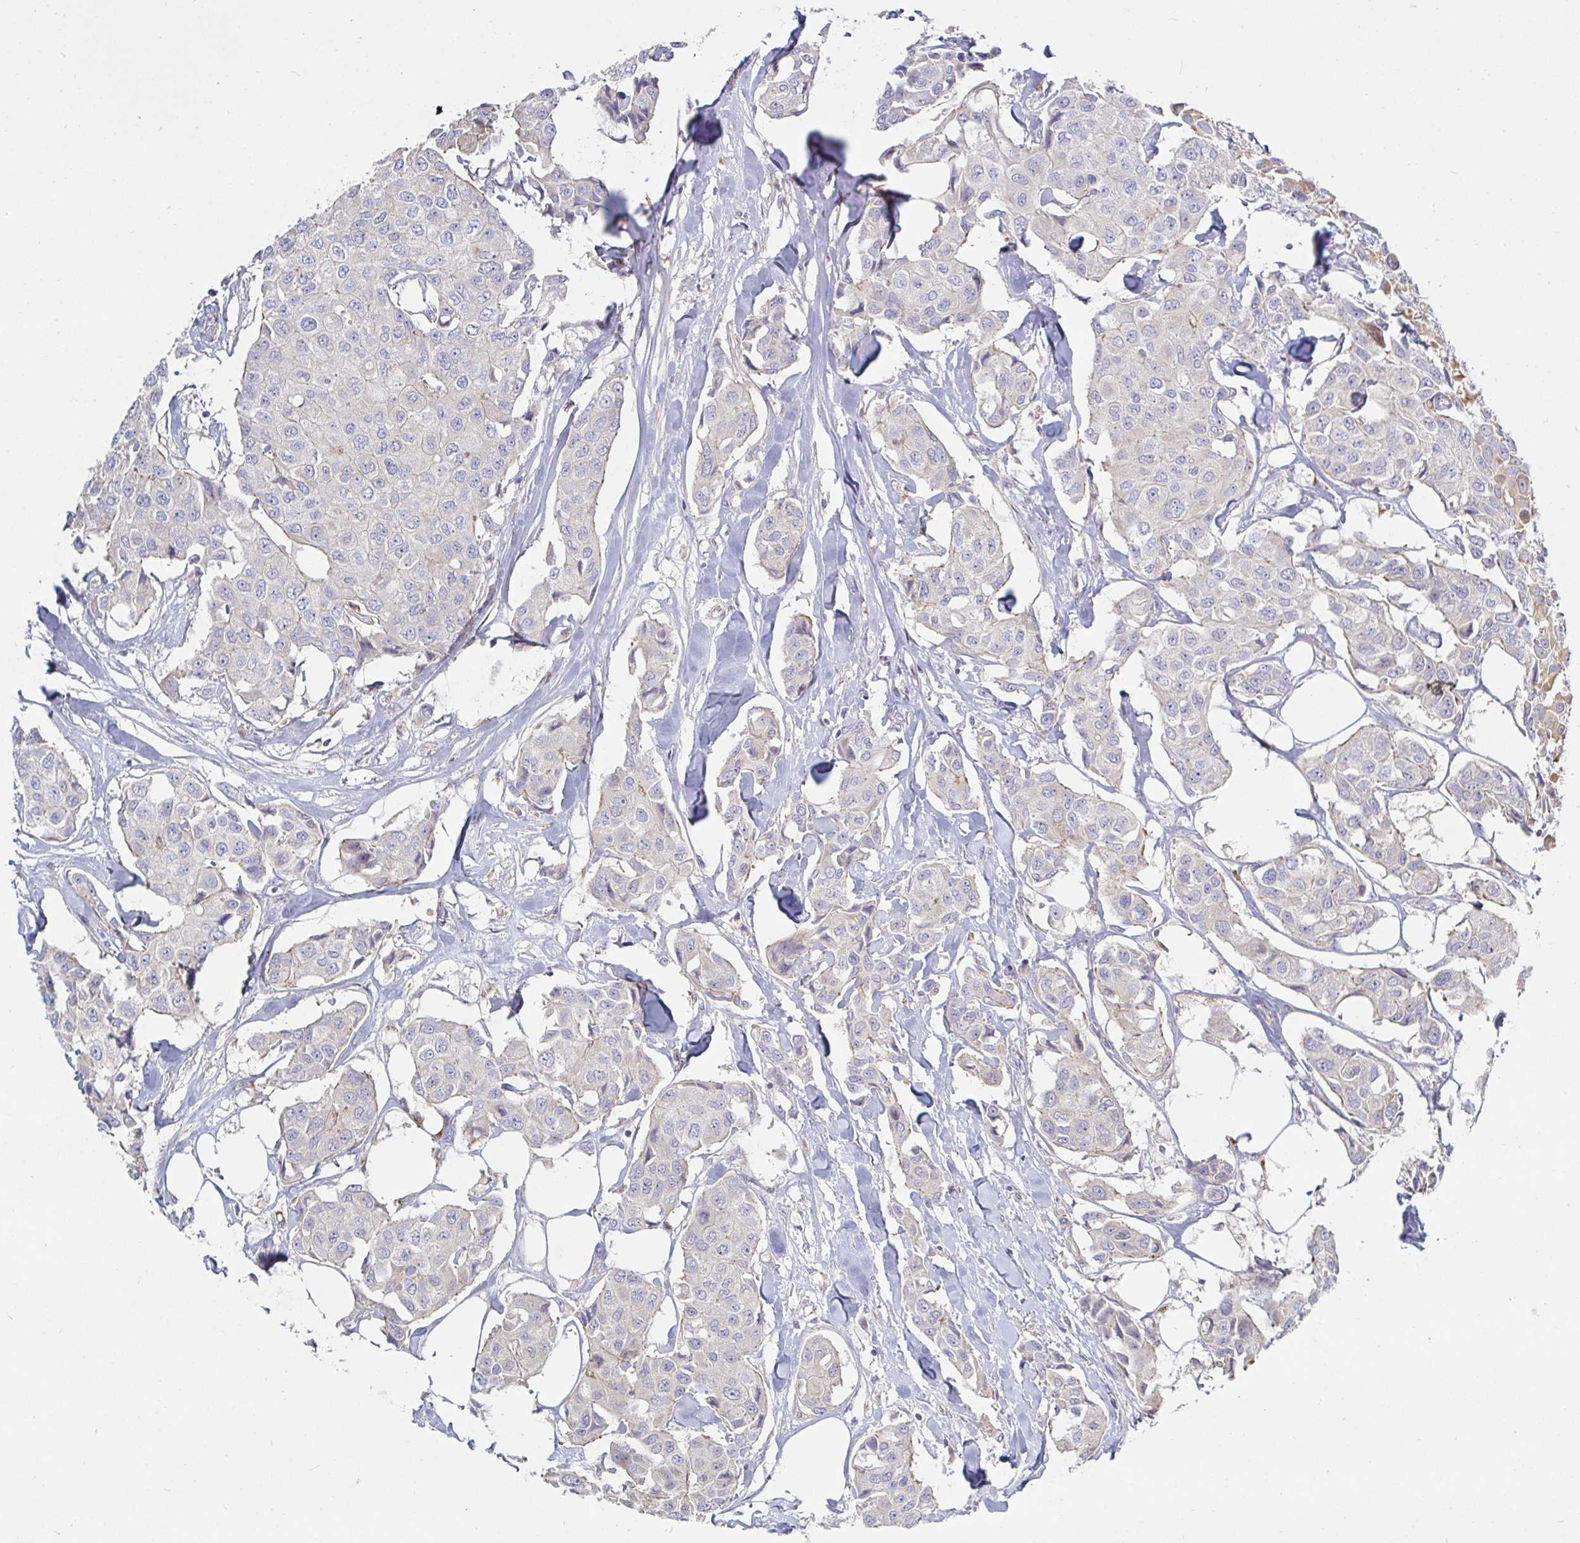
{"staining": {"intensity": "negative", "quantity": "none", "location": "none"}, "tissue": "breast cancer", "cell_type": "Tumor cells", "image_type": "cancer", "snomed": [{"axis": "morphology", "description": "Duct carcinoma"}, {"axis": "topography", "description": "Breast"}, {"axis": "topography", "description": "Lymph node"}], "caption": "A micrograph of breast cancer (intraductal carcinoma) stained for a protein shows no brown staining in tumor cells.", "gene": "SSH2", "patient": {"sex": "female", "age": 80}}